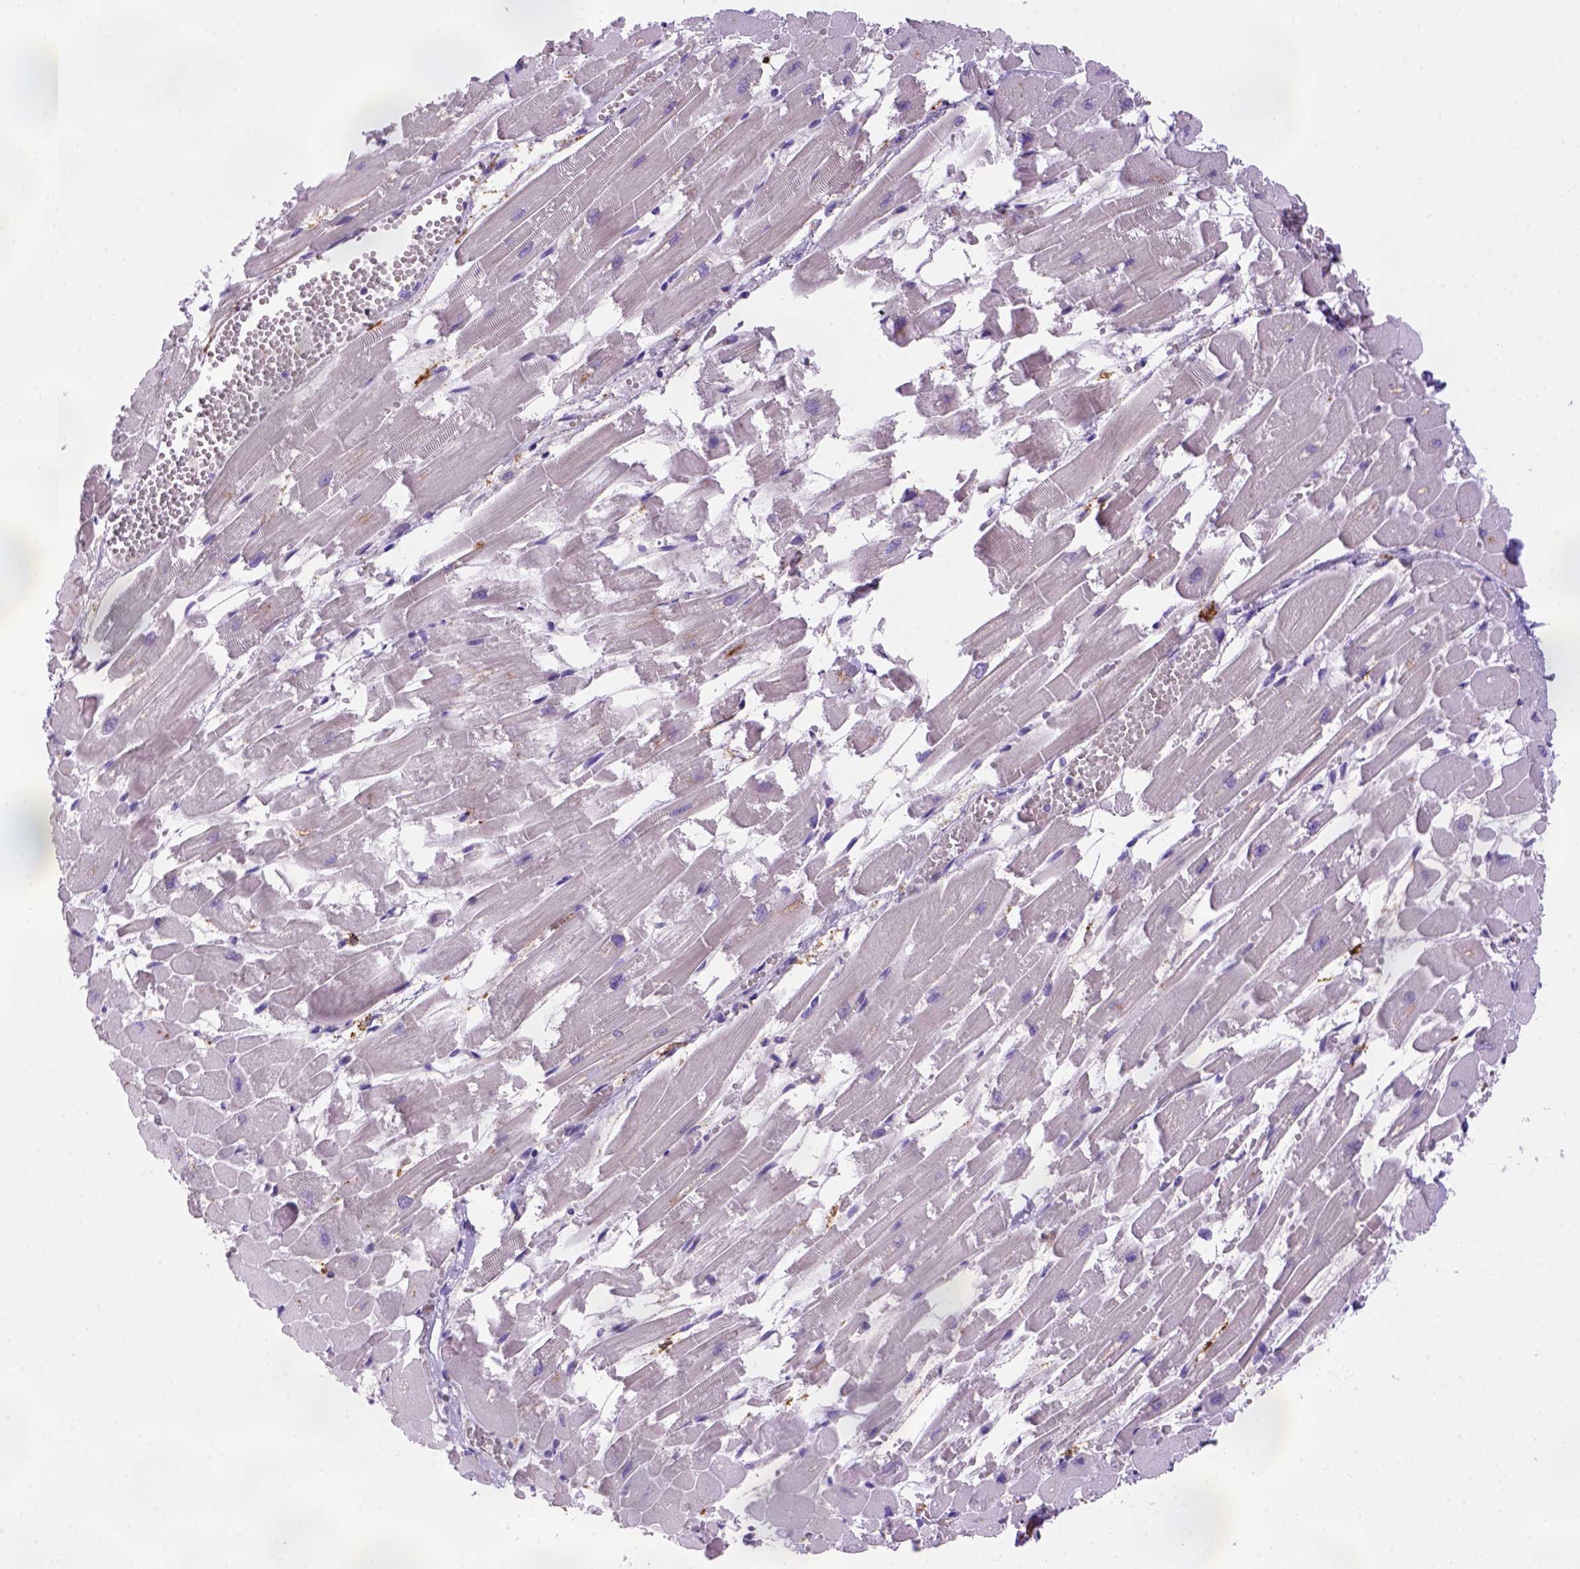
{"staining": {"intensity": "negative", "quantity": "none", "location": "none"}, "tissue": "heart muscle", "cell_type": "Cardiomyocytes", "image_type": "normal", "snomed": [{"axis": "morphology", "description": "Normal tissue, NOS"}, {"axis": "topography", "description": "Heart"}], "caption": "The micrograph shows no staining of cardiomyocytes in unremarkable heart muscle. Nuclei are stained in blue.", "gene": "CD14", "patient": {"sex": "female", "age": 52}}